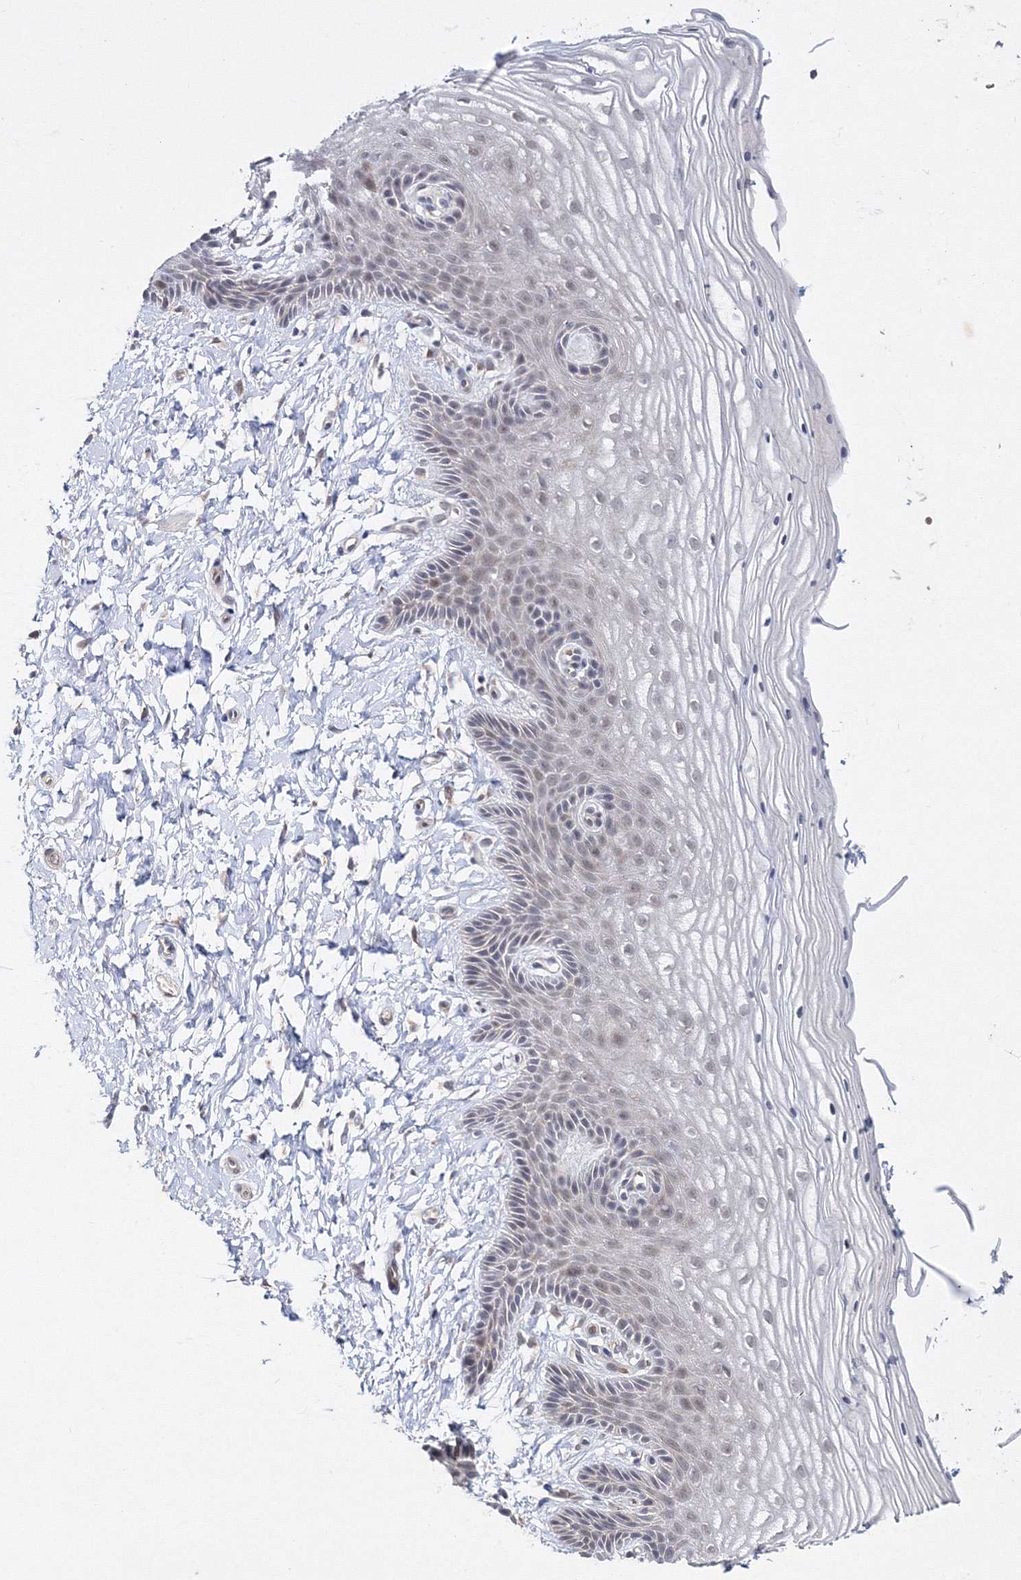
{"staining": {"intensity": "weak", "quantity": "<25%", "location": "nuclear"}, "tissue": "vagina", "cell_type": "Squamous epithelial cells", "image_type": "normal", "snomed": [{"axis": "morphology", "description": "Normal tissue, NOS"}, {"axis": "topography", "description": "Vagina"}, {"axis": "topography", "description": "Cervix"}], "caption": "The immunohistochemistry micrograph has no significant positivity in squamous epithelial cells of vagina. (IHC, brightfield microscopy, high magnification).", "gene": "C11orf52", "patient": {"sex": "female", "age": 40}}